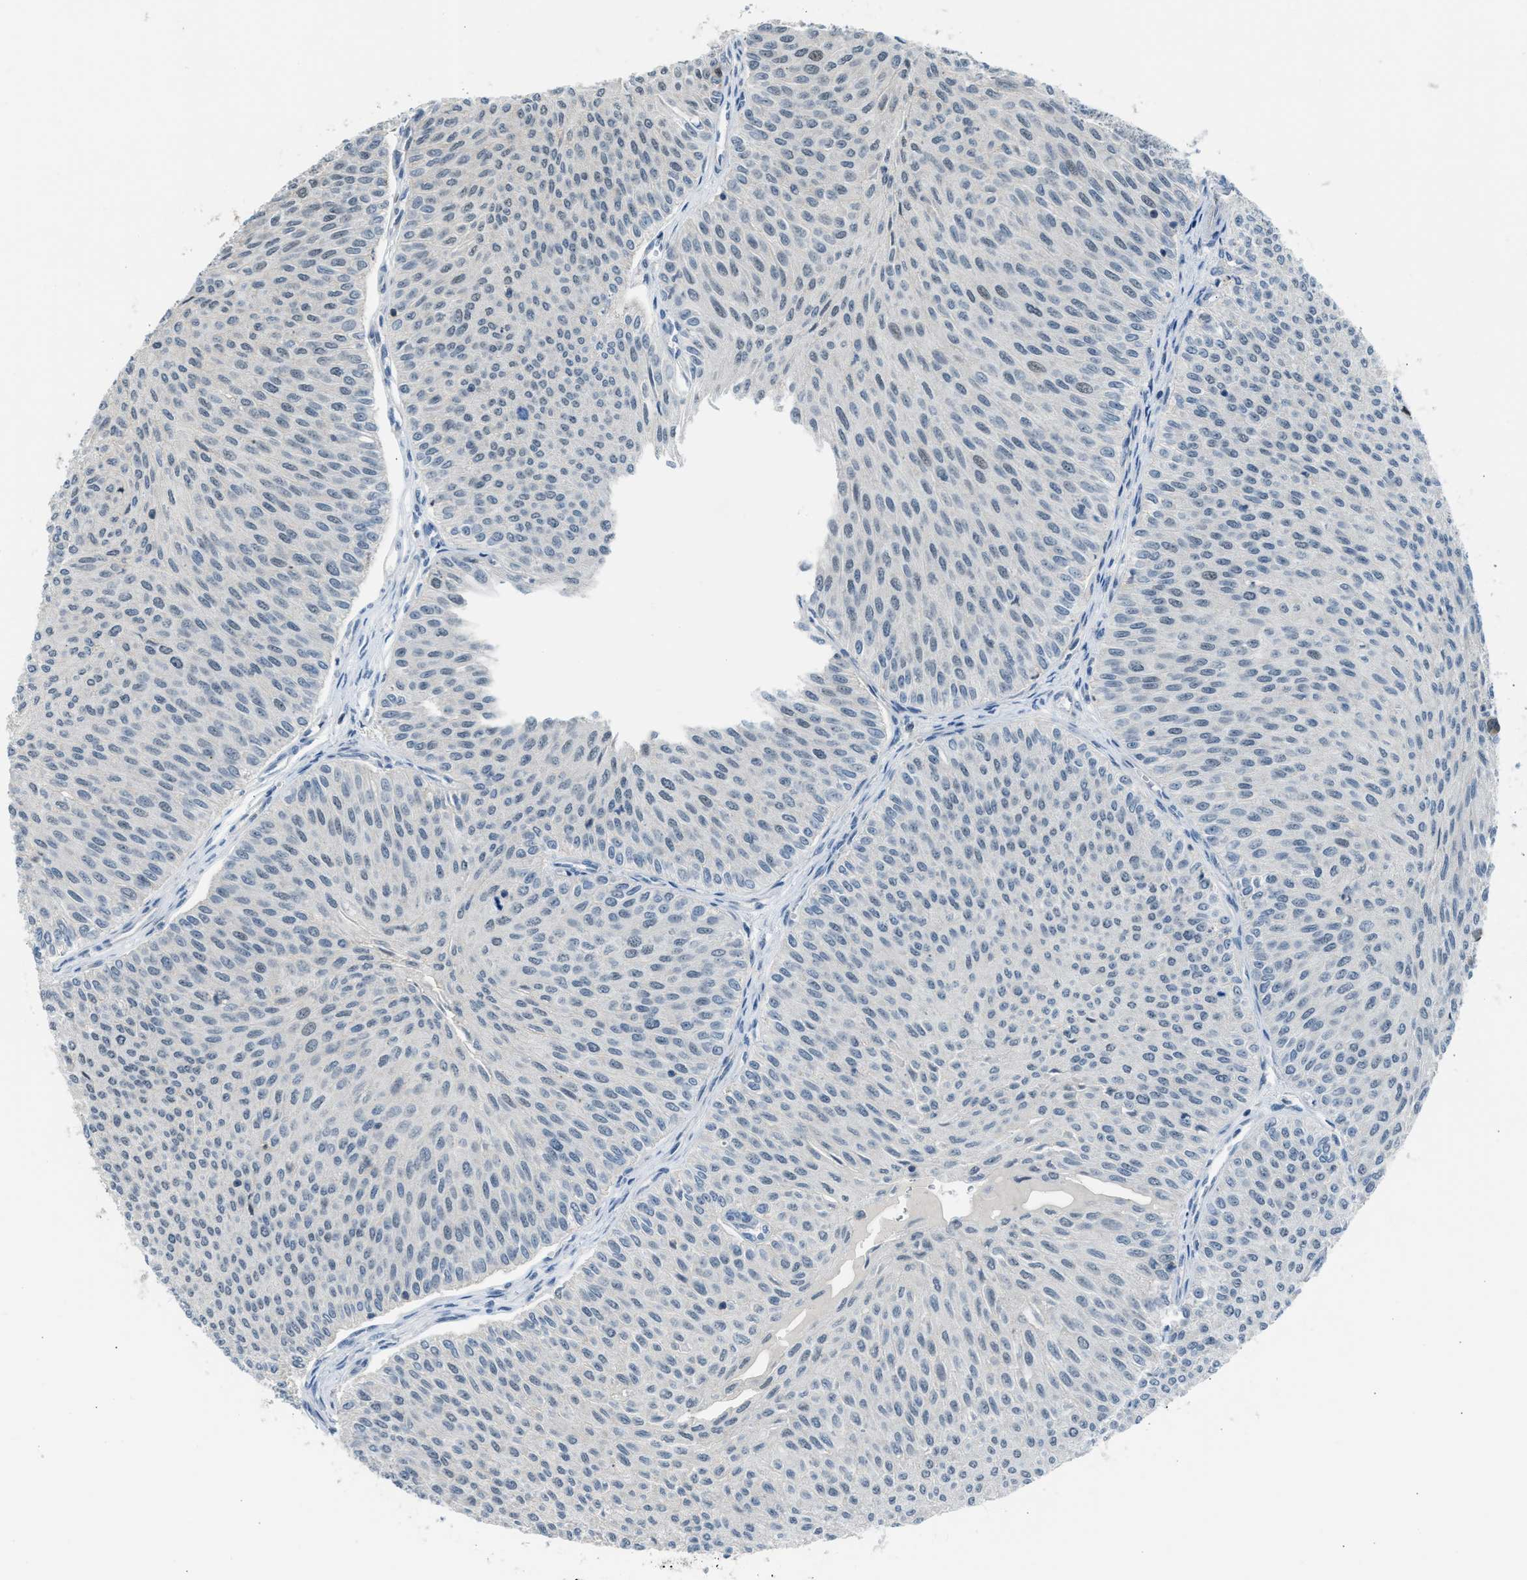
{"staining": {"intensity": "negative", "quantity": "none", "location": "none"}, "tissue": "urothelial cancer", "cell_type": "Tumor cells", "image_type": "cancer", "snomed": [{"axis": "morphology", "description": "Urothelial carcinoma, Low grade"}, {"axis": "topography", "description": "Urinary bladder"}], "caption": "Immunohistochemical staining of urothelial cancer reveals no significant staining in tumor cells.", "gene": "TTBK2", "patient": {"sex": "male", "age": 78}}